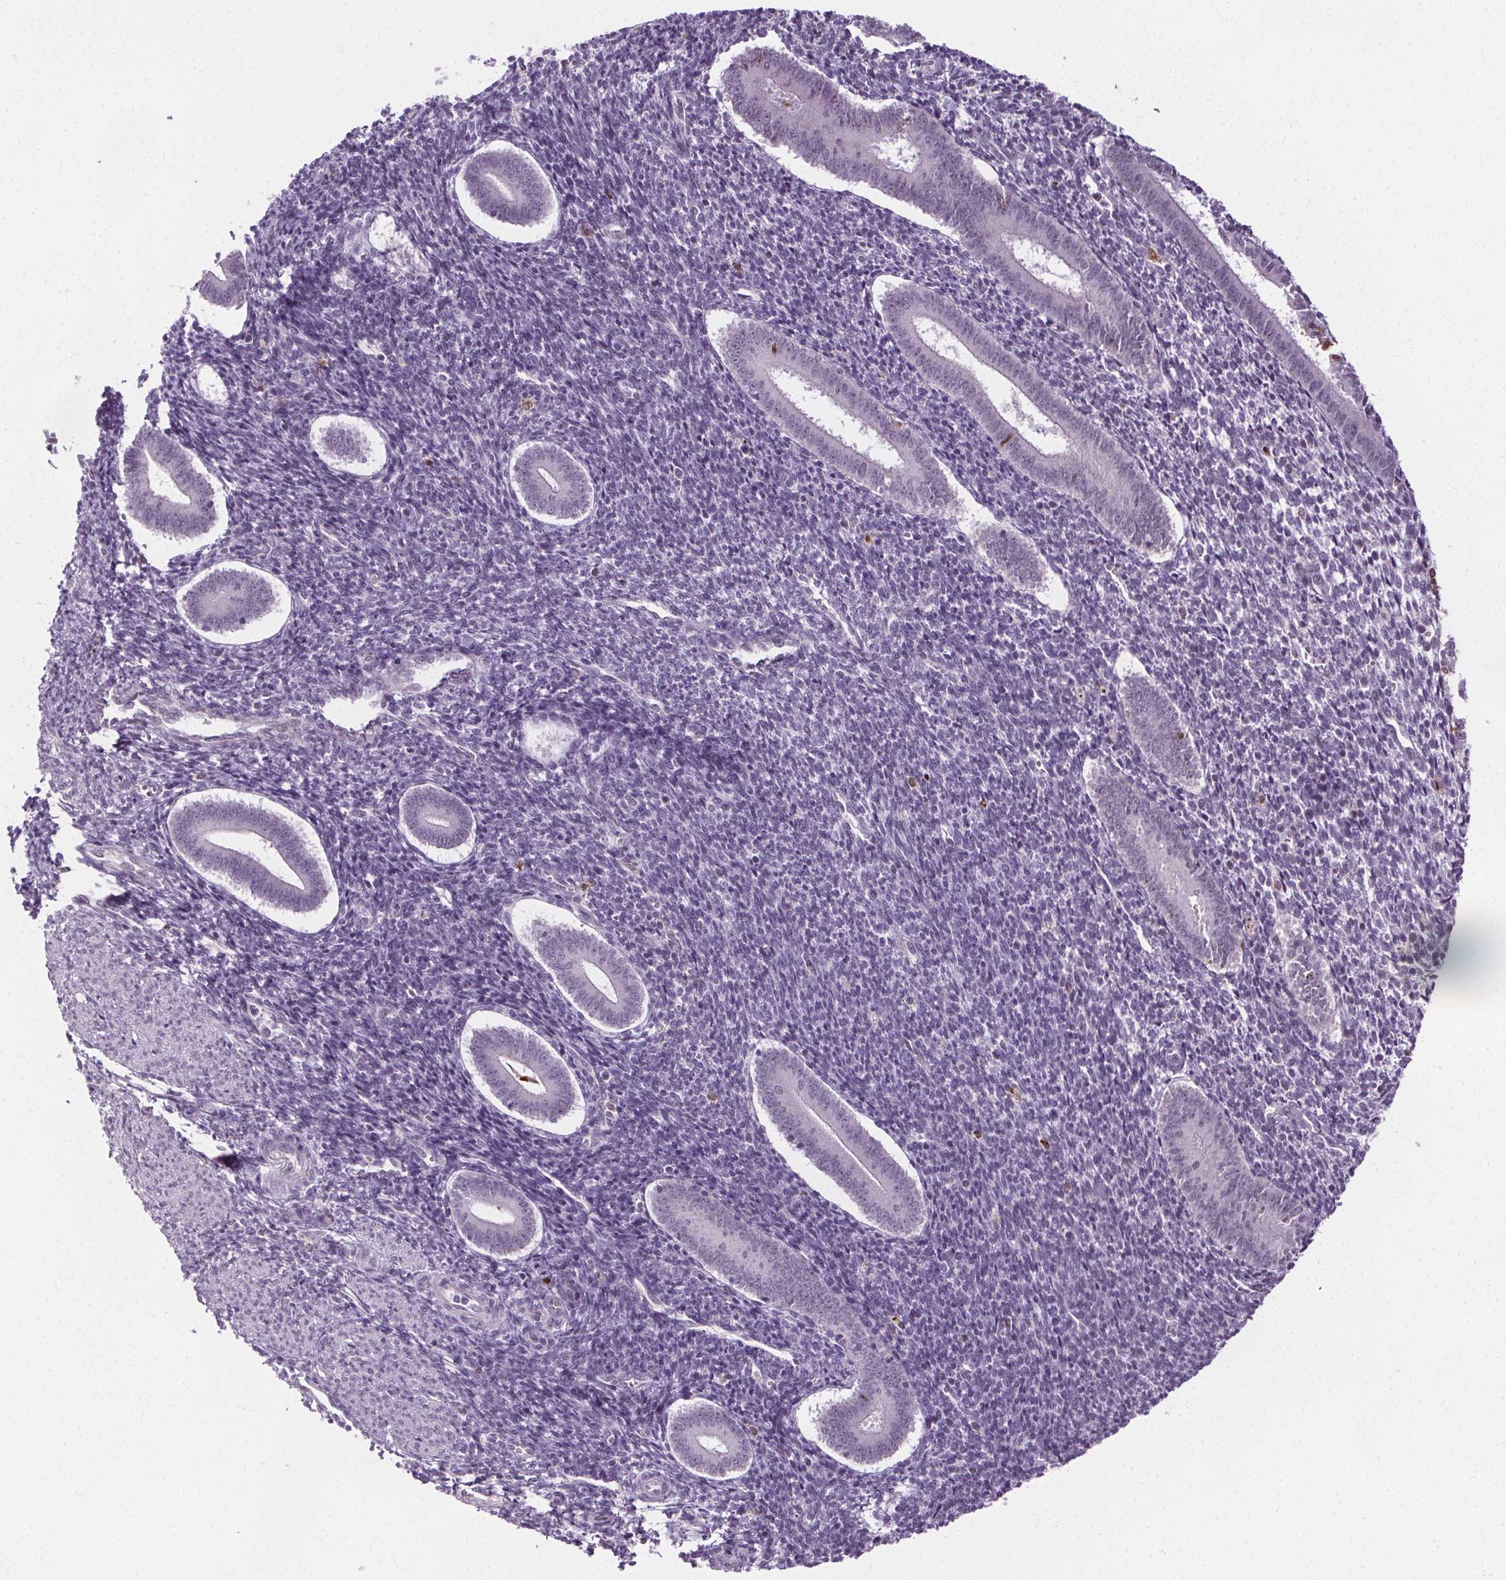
{"staining": {"intensity": "negative", "quantity": "none", "location": "none"}, "tissue": "endometrium", "cell_type": "Cells in endometrial stroma", "image_type": "normal", "snomed": [{"axis": "morphology", "description": "Normal tissue, NOS"}, {"axis": "topography", "description": "Endometrium"}], "caption": "Immunohistochemistry photomicrograph of normal human endometrium stained for a protein (brown), which demonstrates no positivity in cells in endometrial stroma. (Brightfield microscopy of DAB immunohistochemistry at high magnification).", "gene": "CEBPA", "patient": {"sex": "female", "age": 25}}